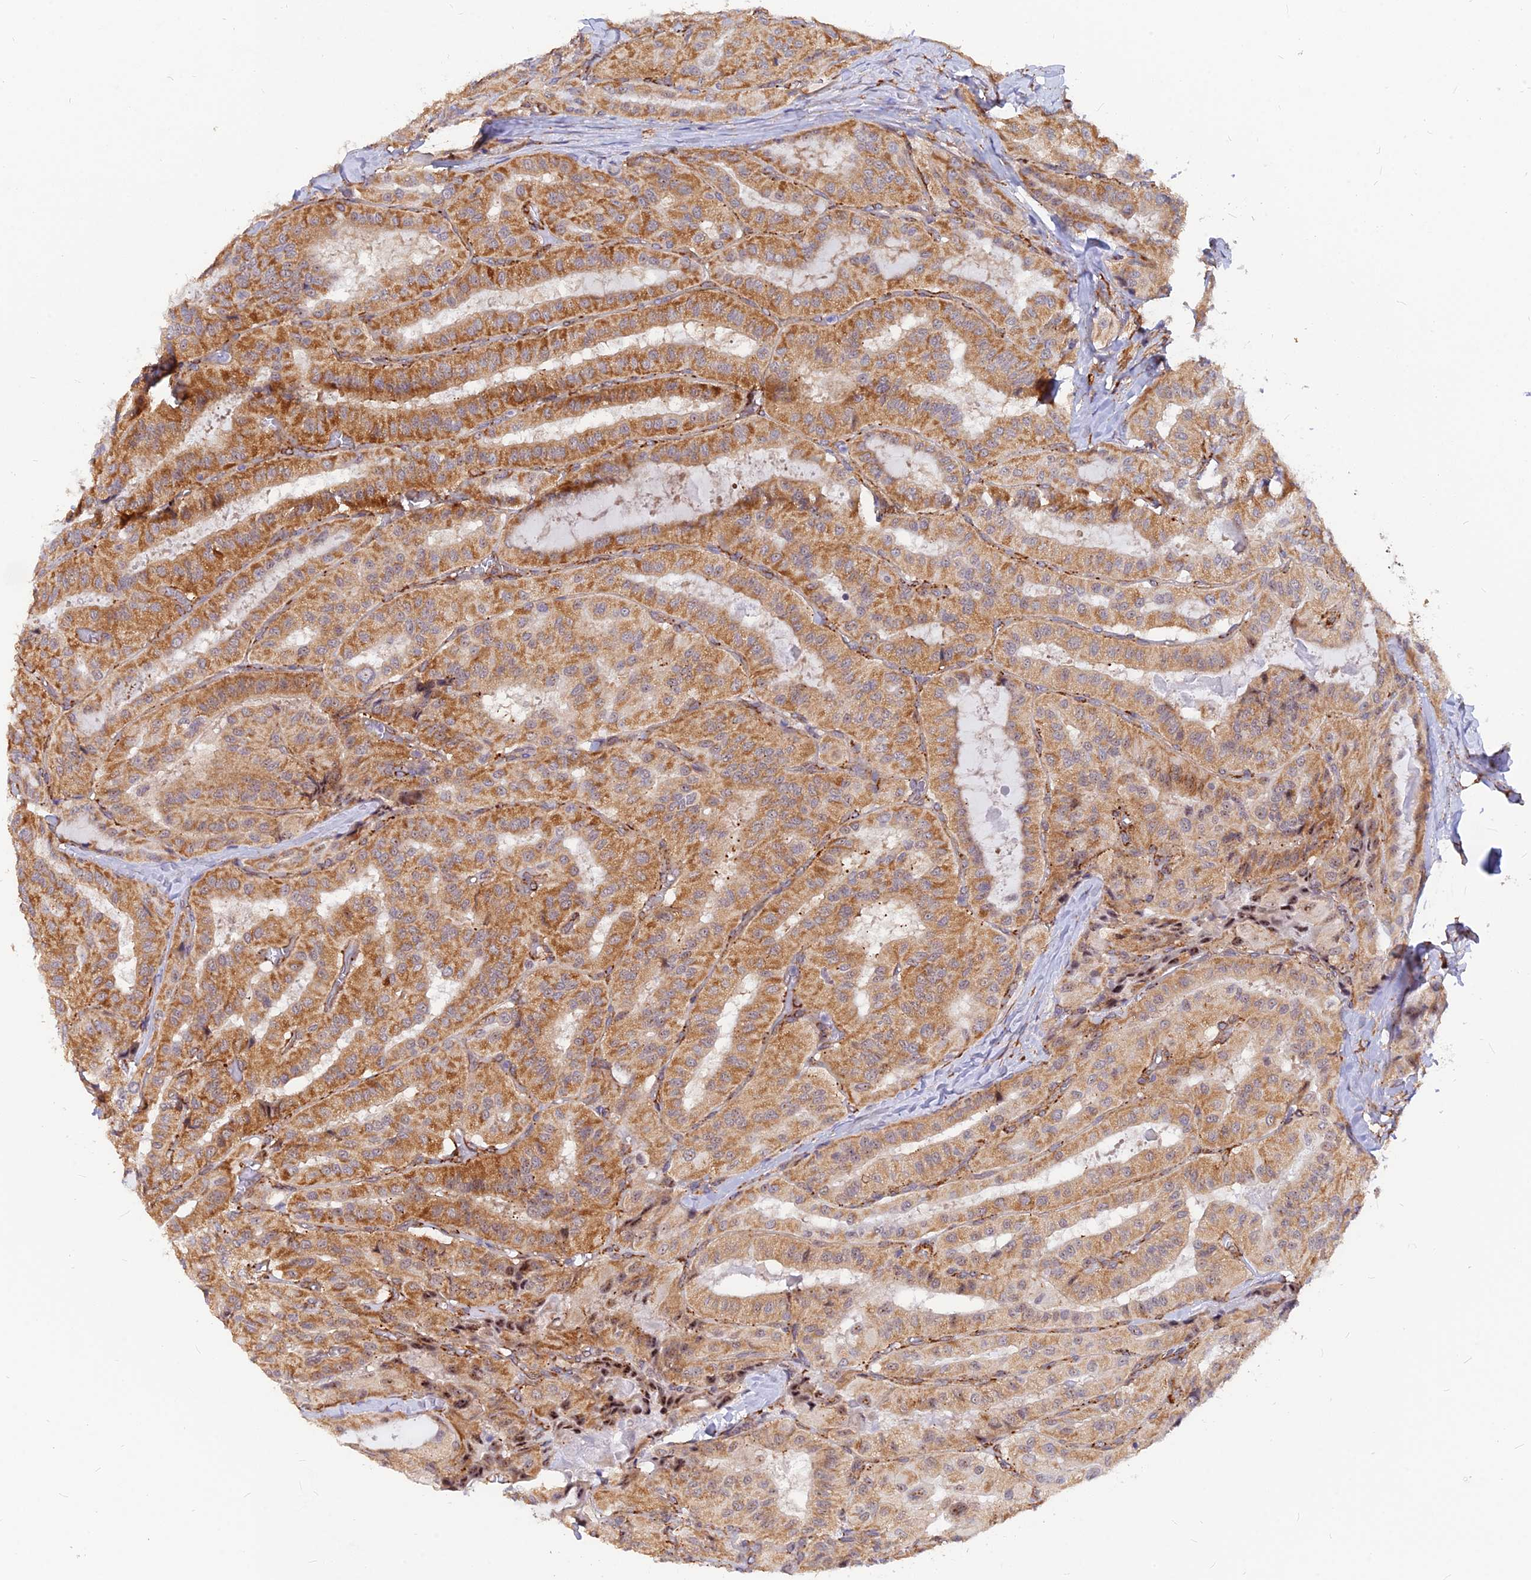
{"staining": {"intensity": "moderate", "quantity": "25%-75%", "location": "cytoplasmic/membranous,nuclear"}, "tissue": "thyroid cancer", "cell_type": "Tumor cells", "image_type": "cancer", "snomed": [{"axis": "morphology", "description": "Normal tissue, NOS"}, {"axis": "morphology", "description": "Papillary adenocarcinoma, NOS"}, {"axis": "topography", "description": "Thyroid gland"}], "caption": "Immunohistochemistry (IHC) histopathology image of neoplastic tissue: human papillary adenocarcinoma (thyroid) stained using IHC exhibits medium levels of moderate protein expression localized specifically in the cytoplasmic/membranous and nuclear of tumor cells, appearing as a cytoplasmic/membranous and nuclear brown color.", "gene": "VSTM2L", "patient": {"sex": "female", "age": 59}}